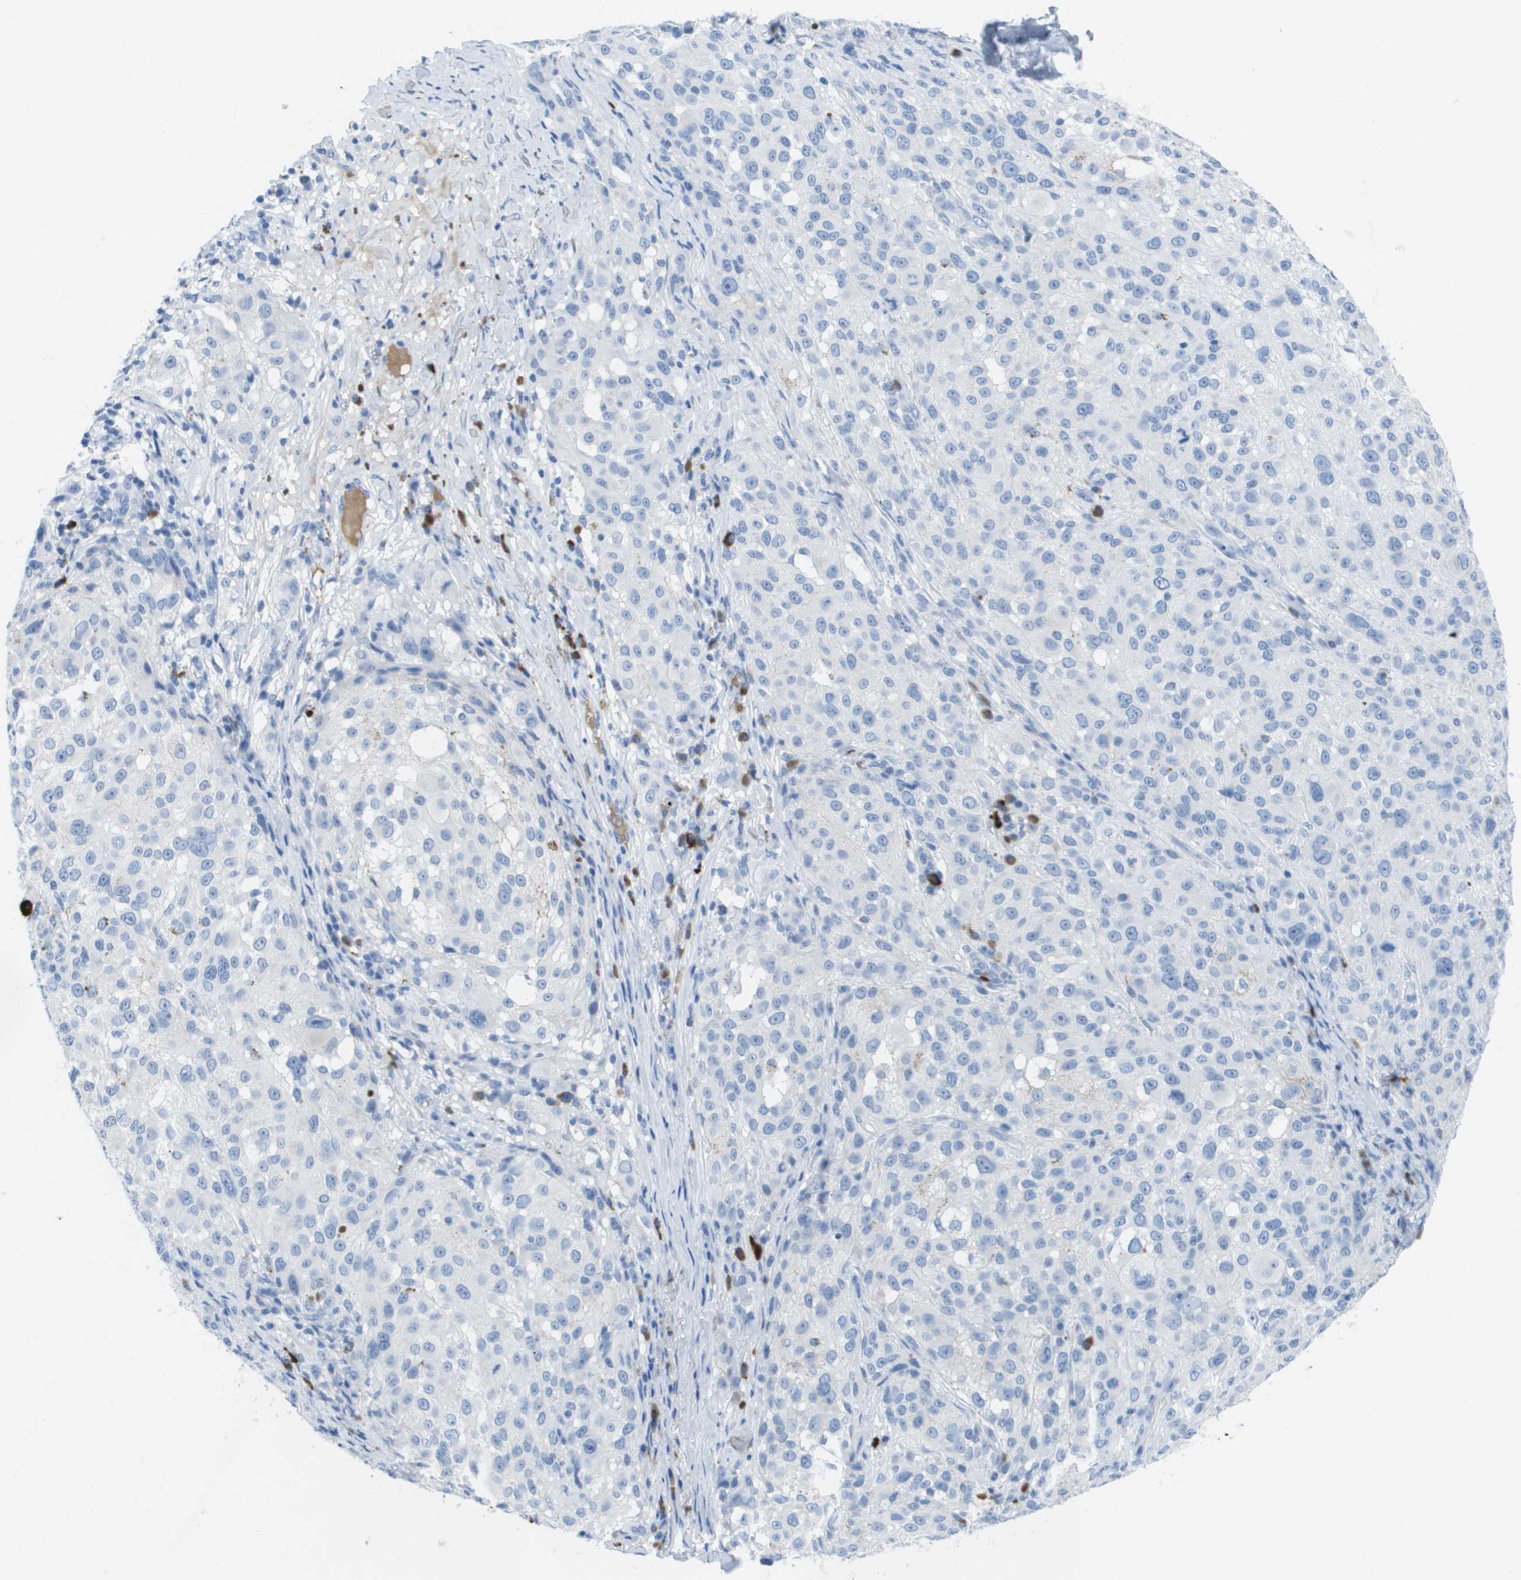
{"staining": {"intensity": "negative", "quantity": "none", "location": "none"}, "tissue": "melanoma", "cell_type": "Tumor cells", "image_type": "cancer", "snomed": [{"axis": "morphology", "description": "Necrosis, NOS"}, {"axis": "morphology", "description": "Malignant melanoma, NOS"}, {"axis": "topography", "description": "Skin"}], "caption": "Immunohistochemistry (IHC) image of neoplastic tissue: melanoma stained with DAB (3,3'-diaminobenzidine) demonstrates no significant protein staining in tumor cells. (Brightfield microscopy of DAB IHC at high magnification).", "gene": "GPR18", "patient": {"sex": "female", "age": 87}}